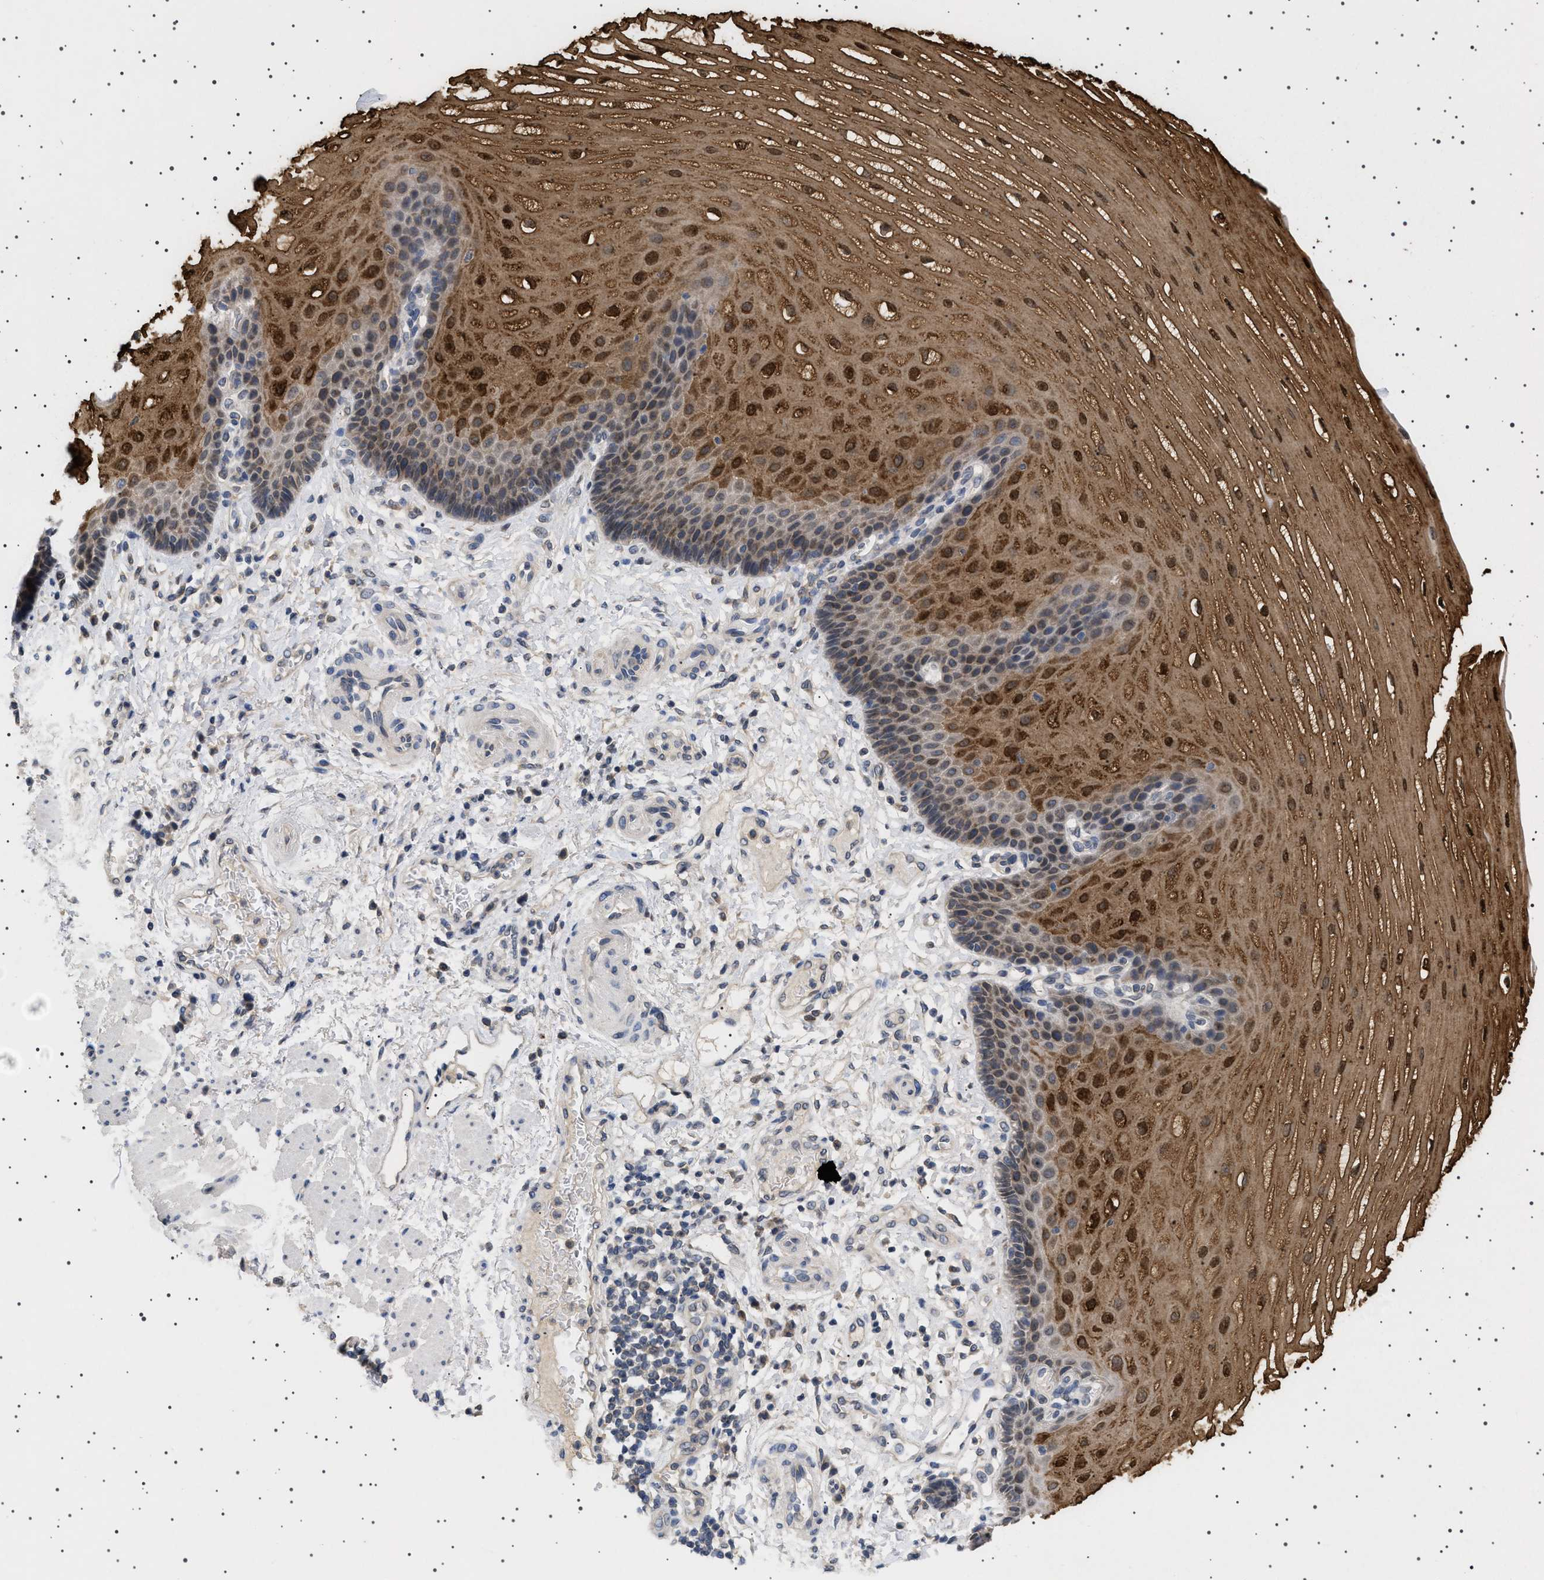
{"staining": {"intensity": "strong", "quantity": ">75%", "location": "cytoplasmic/membranous,nuclear"}, "tissue": "esophagus", "cell_type": "Squamous epithelial cells", "image_type": "normal", "snomed": [{"axis": "morphology", "description": "Normal tissue, NOS"}, {"axis": "topography", "description": "Esophagus"}], "caption": "Immunohistochemistry (IHC) histopathology image of normal esophagus stained for a protein (brown), which displays high levels of strong cytoplasmic/membranous,nuclear staining in about >75% of squamous epithelial cells.", "gene": "NUP93", "patient": {"sex": "male", "age": 54}}